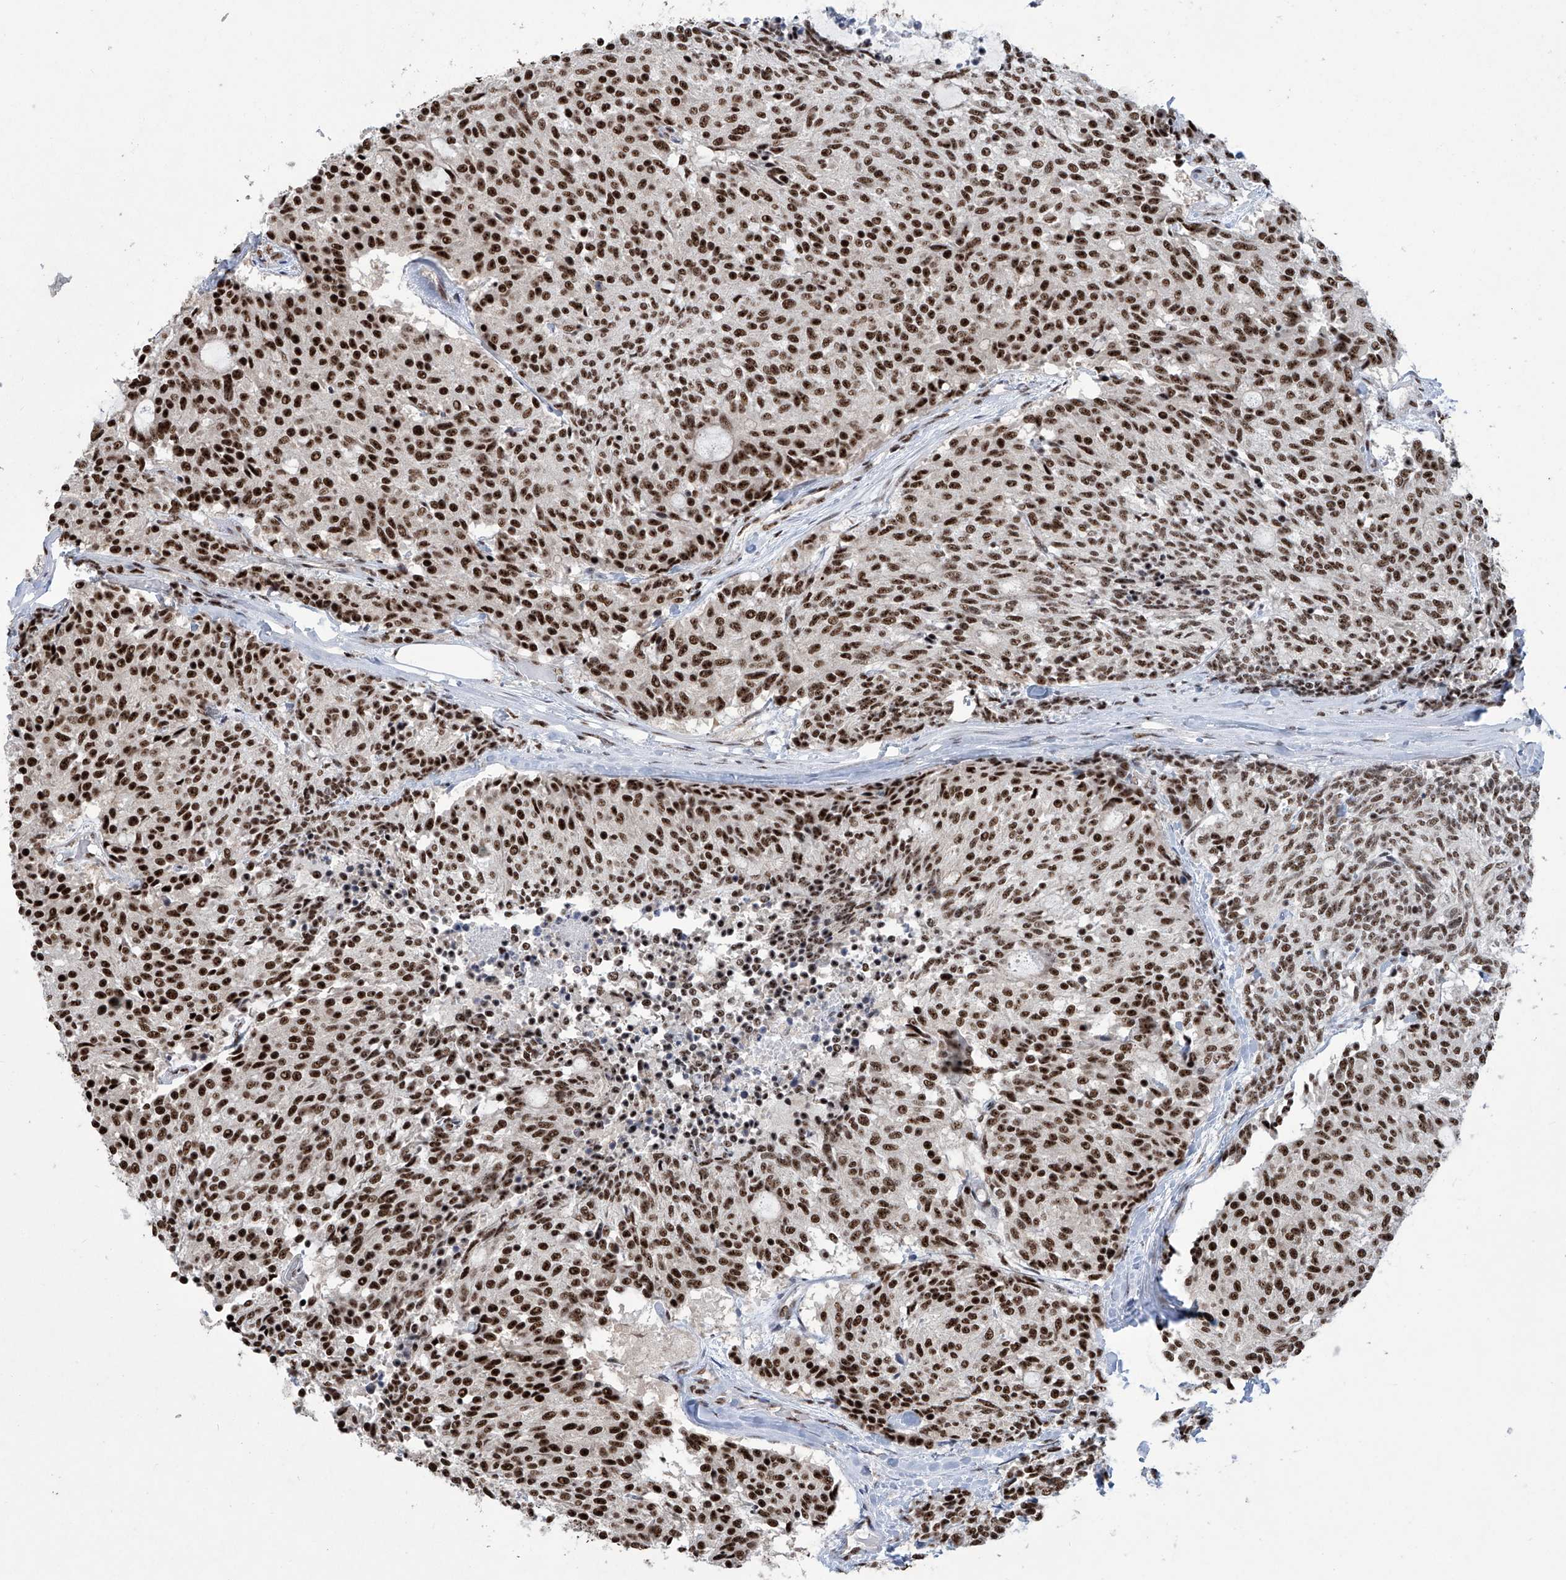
{"staining": {"intensity": "strong", "quantity": ">75%", "location": "nuclear"}, "tissue": "carcinoid", "cell_type": "Tumor cells", "image_type": "cancer", "snomed": [{"axis": "morphology", "description": "Carcinoid, malignant, NOS"}, {"axis": "topography", "description": "Pancreas"}], "caption": "A histopathology image of carcinoid (malignant) stained for a protein demonstrates strong nuclear brown staining in tumor cells.", "gene": "FBXL4", "patient": {"sex": "female", "age": 54}}